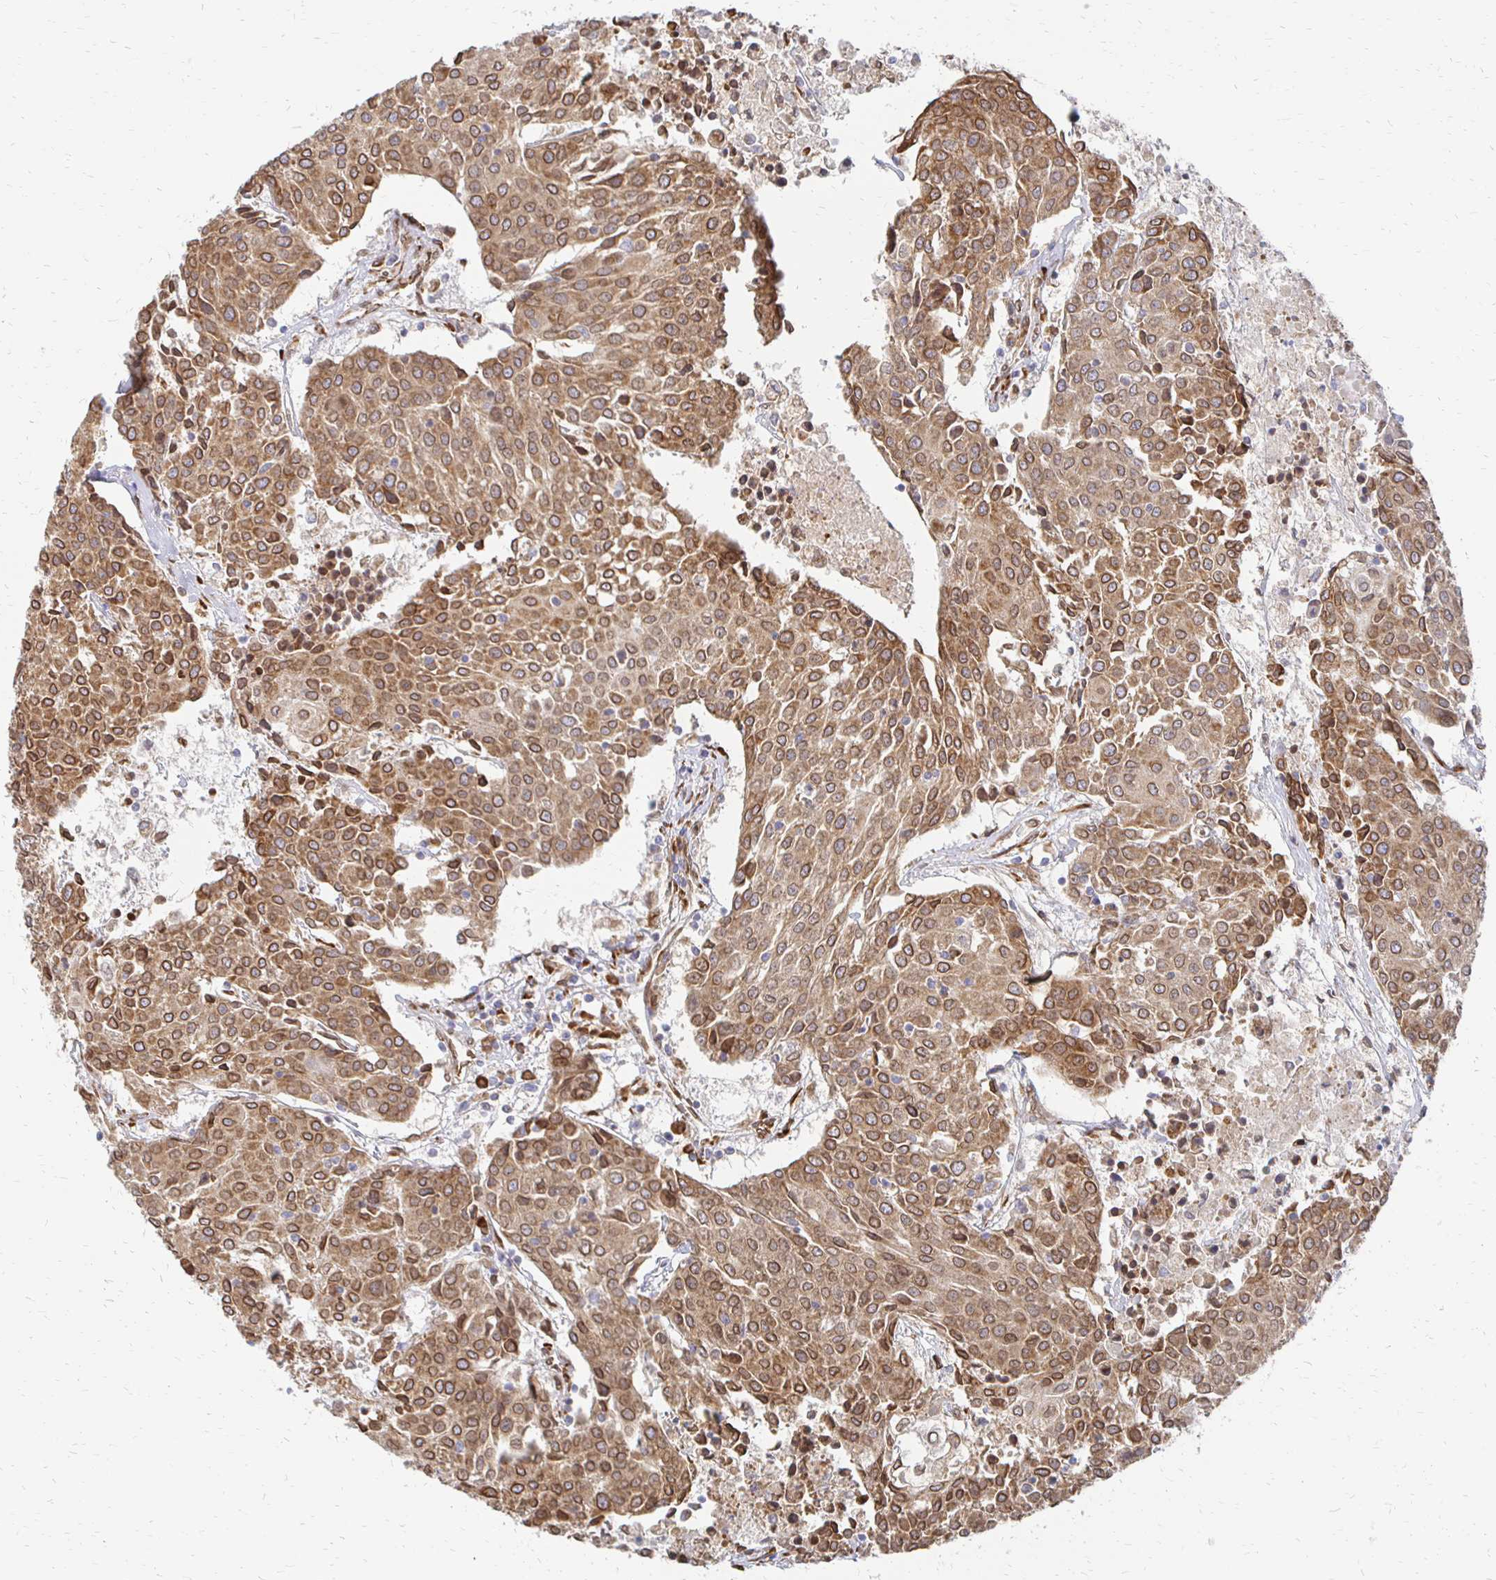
{"staining": {"intensity": "moderate", "quantity": ">75%", "location": "cytoplasmic/membranous,nuclear"}, "tissue": "urothelial cancer", "cell_type": "Tumor cells", "image_type": "cancer", "snomed": [{"axis": "morphology", "description": "Urothelial carcinoma, High grade"}, {"axis": "topography", "description": "Urinary bladder"}], "caption": "A high-resolution micrograph shows IHC staining of high-grade urothelial carcinoma, which shows moderate cytoplasmic/membranous and nuclear positivity in approximately >75% of tumor cells. The protein of interest is stained brown, and the nuclei are stained in blue (DAB (3,3'-diaminobenzidine) IHC with brightfield microscopy, high magnification).", "gene": "PELI3", "patient": {"sex": "female", "age": 85}}